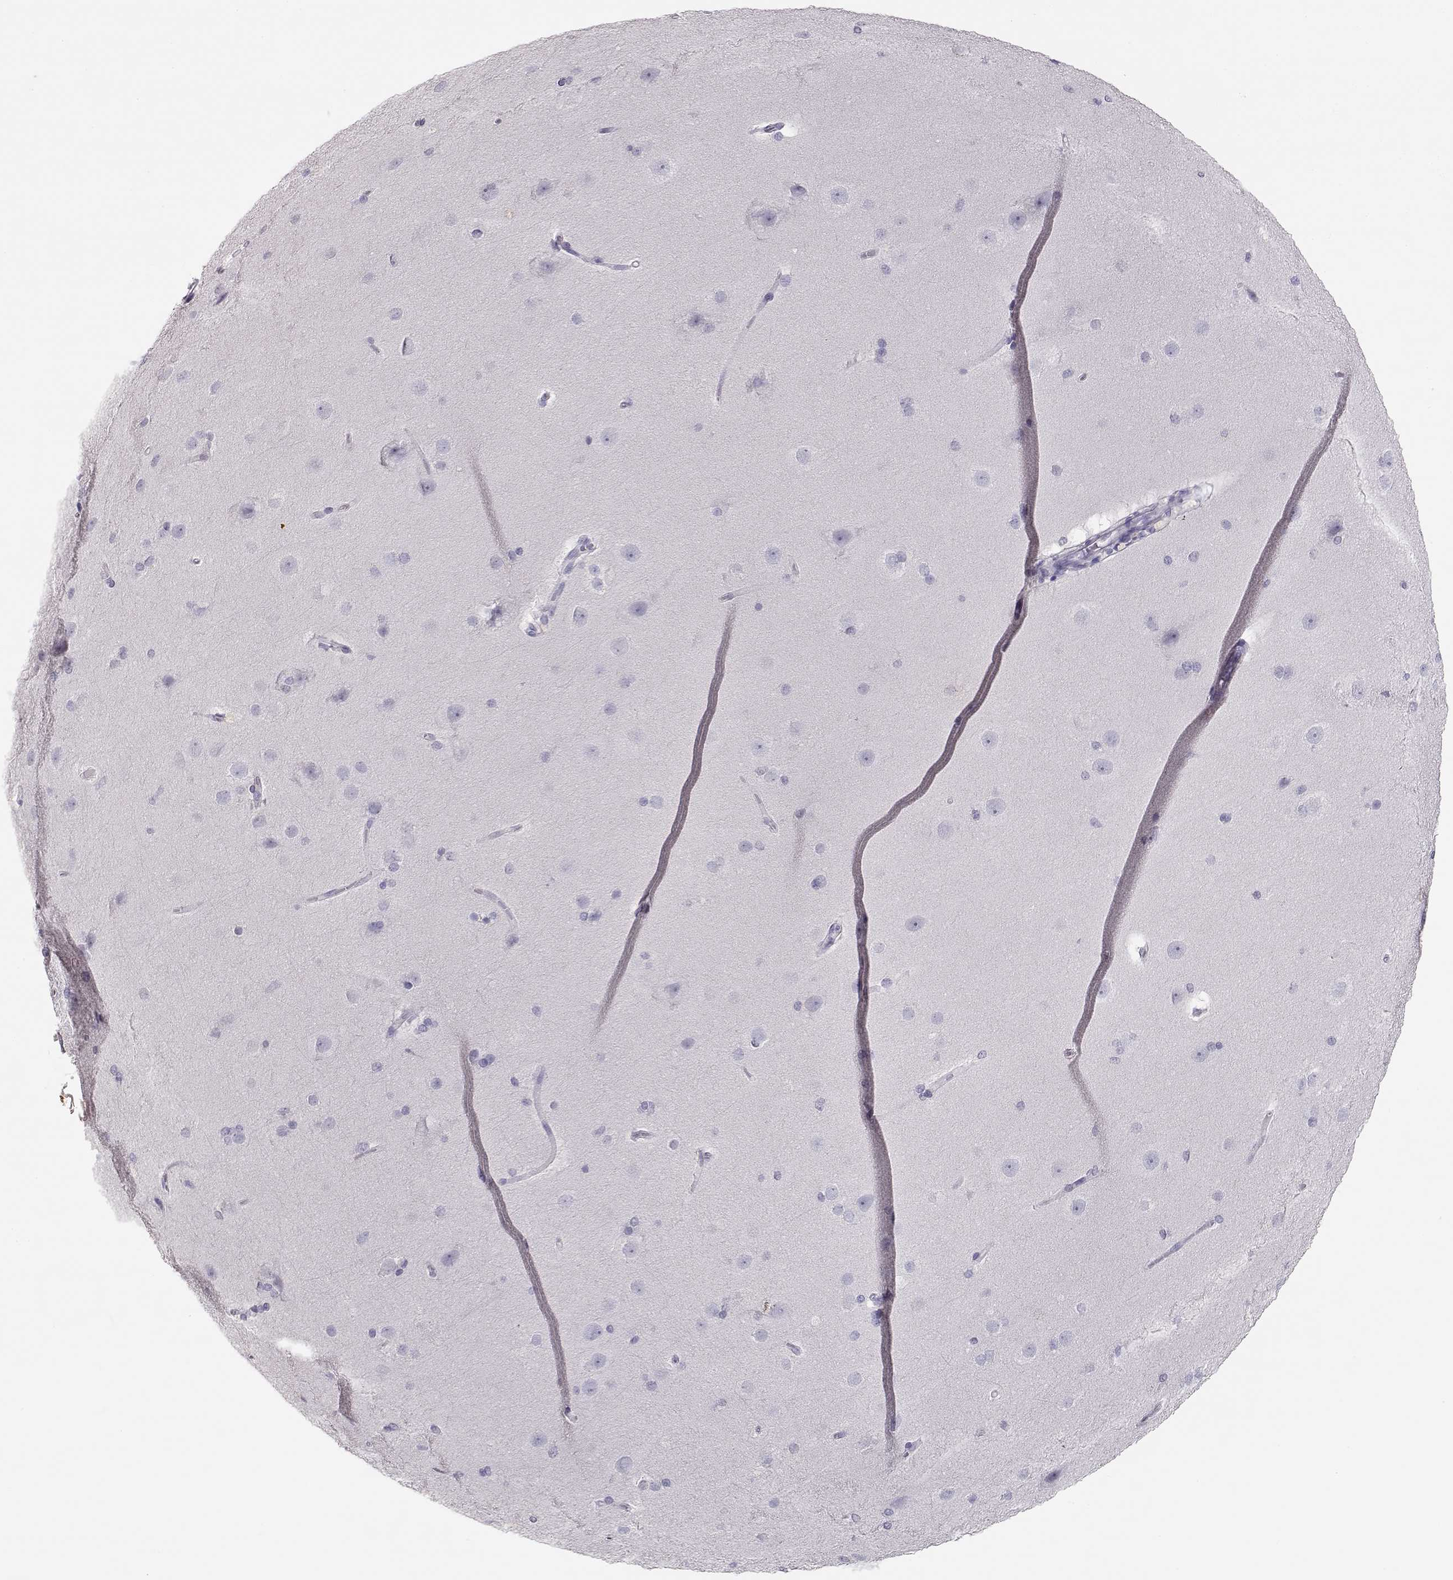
{"staining": {"intensity": "negative", "quantity": "none", "location": "none"}, "tissue": "hippocampus", "cell_type": "Glial cells", "image_type": "normal", "snomed": [{"axis": "morphology", "description": "Normal tissue, NOS"}, {"axis": "topography", "description": "Cerebral cortex"}, {"axis": "topography", "description": "Hippocampus"}], "caption": "An image of human hippocampus is negative for staining in glial cells. (Immunohistochemistry (ihc), brightfield microscopy, high magnification).", "gene": "MAGEC1", "patient": {"sex": "female", "age": 19}}